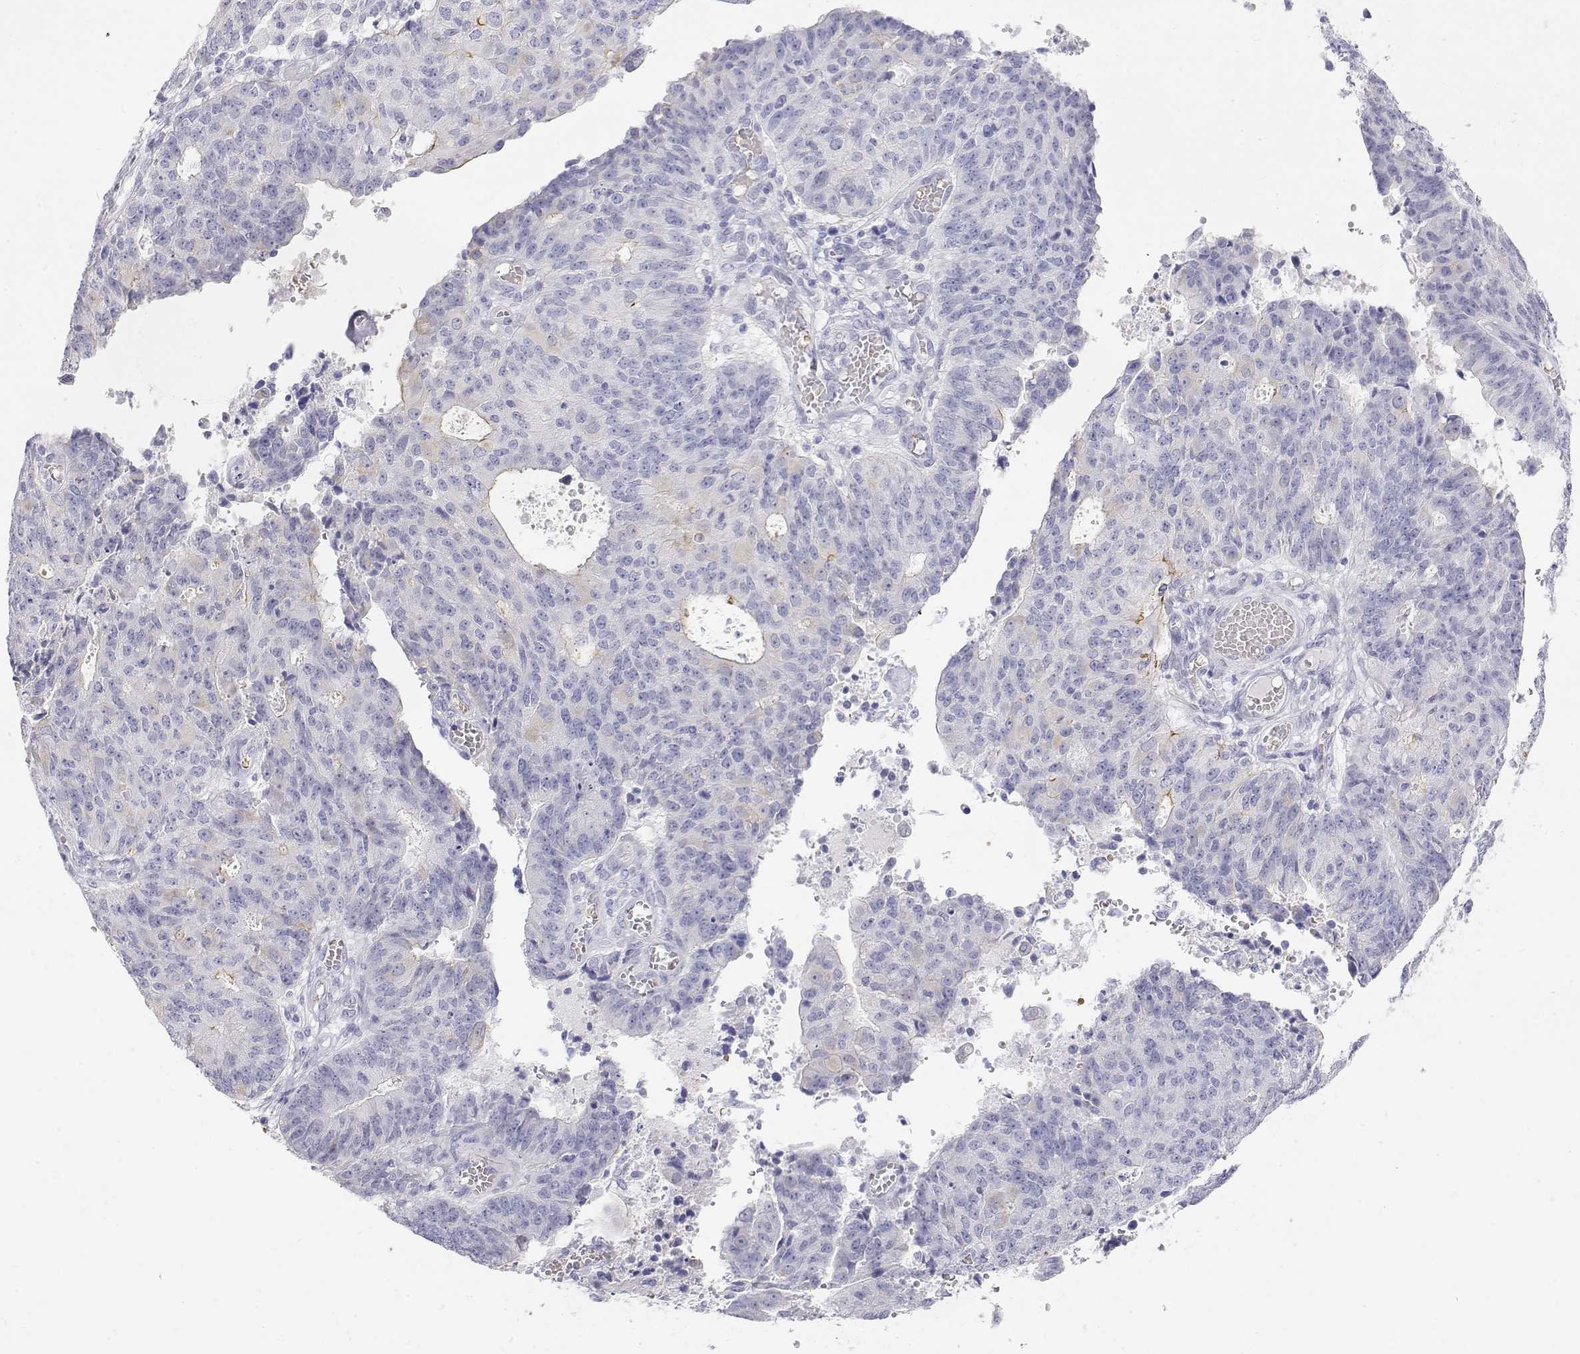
{"staining": {"intensity": "moderate", "quantity": "<25%", "location": "cytoplasmic/membranous"}, "tissue": "endometrial cancer", "cell_type": "Tumor cells", "image_type": "cancer", "snomed": [{"axis": "morphology", "description": "Adenocarcinoma, NOS"}, {"axis": "topography", "description": "Endometrium"}], "caption": "Endometrial cancer (adenocarcinoma) stained with a protein marker exhibits moderate staining in tumor cells.", "gene": "MISP", "patient": {"sex": "female", "age": 82}}